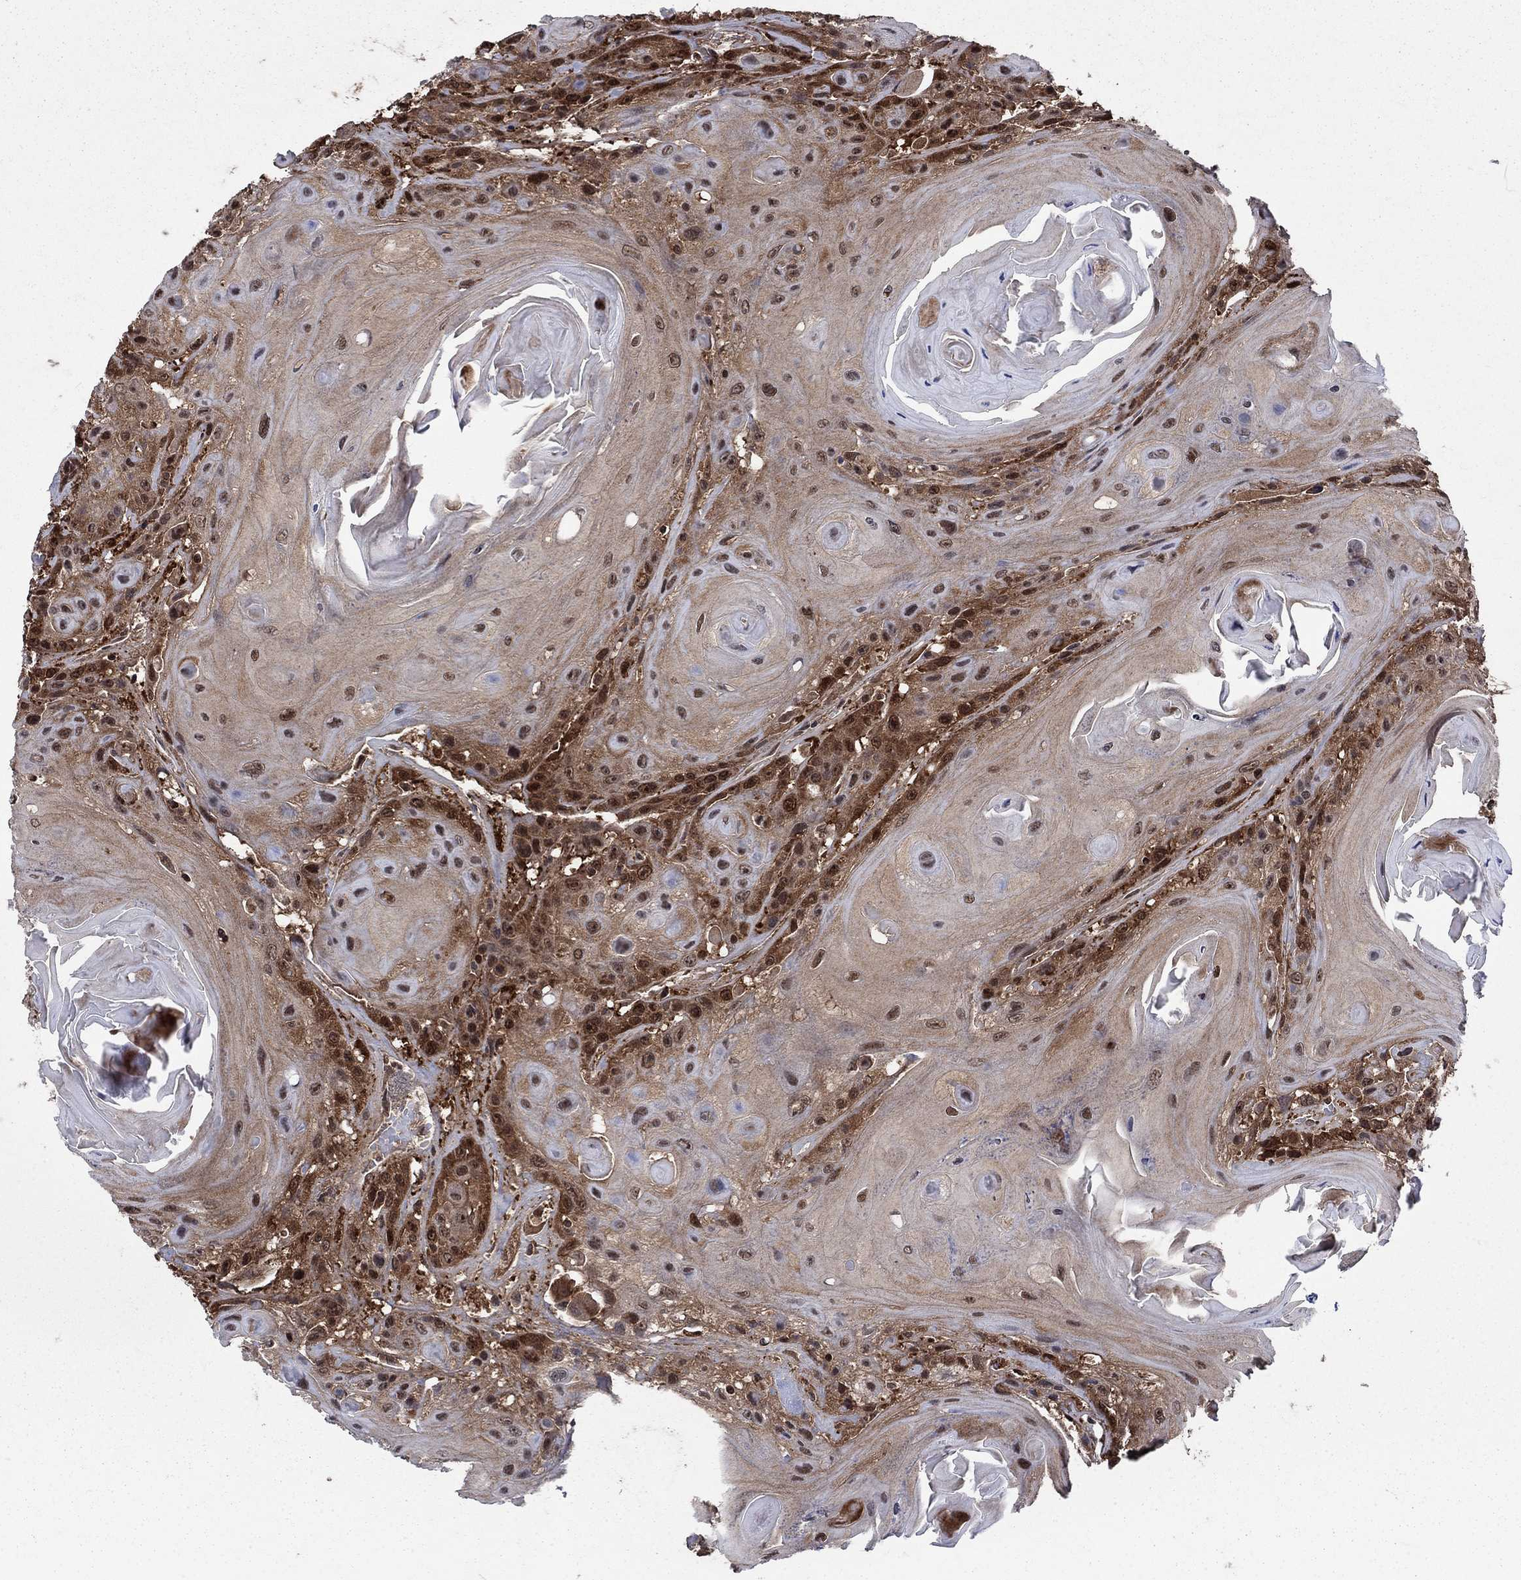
{"staining": {"intensity": "moderate", "quantity": "25%-75%", "location": "cytoplasmic/membranous"}, "tissue": "head and neck cancer", "cell_type": "Tumor cells", "image_type": "cancer", "snomed": [{"axis": "morphology", "description": "Squamous cell carcinoma, NOS"}, {"axis": "topography", "description": "Head-Neck"}], "caption": "The immunohistochemical stain shows moderate cytoplasmic/membranous positivity in tumor cells of head and neck cancer tissue. (DAB (3,3'-diaminobenzidine) = brown stain, brightfield microscopy at high magnification).", "gene": "CACYBP", "patient": {"sex": "female", "age": 59}}